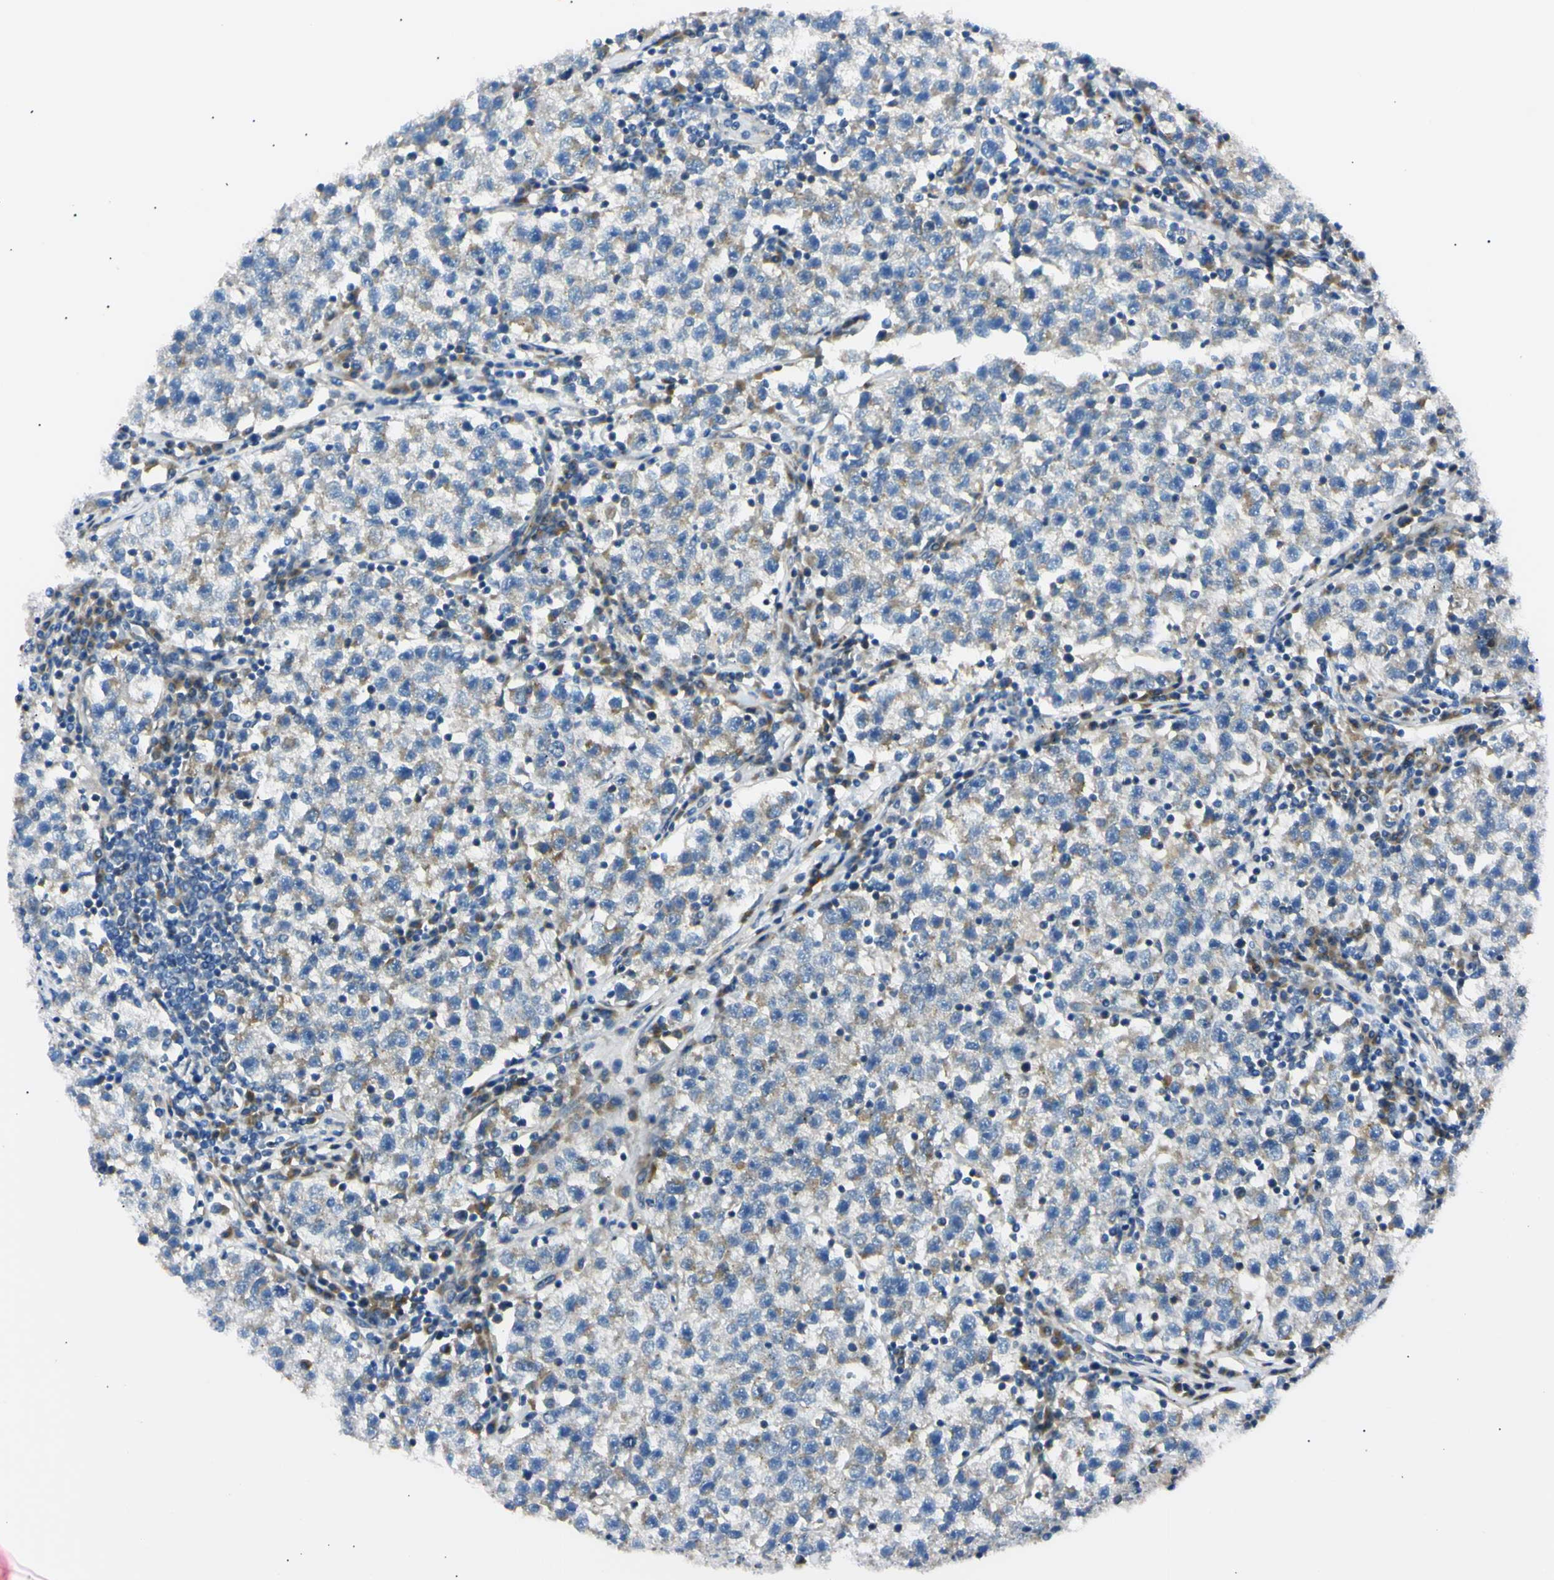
{"staining": {"intensity": "weak", "quantity": "25%-75%", "location": "cytoplasmic/membranous"}, "tissue": "testis cancer", "cell_type": "Tumor cells", "image_type": "cancer", "snomed": [{"axis": "morphology", "description": "Seminoma, NOS"}, {"axis": "topography", "description": "Testis"}], "caption": "Seminoma (testis) stained with a protein marker demonstrates weak staining in tumor cells.", "gene": "IER3IP1", "patient": {"sex": "male", "age": 22}}